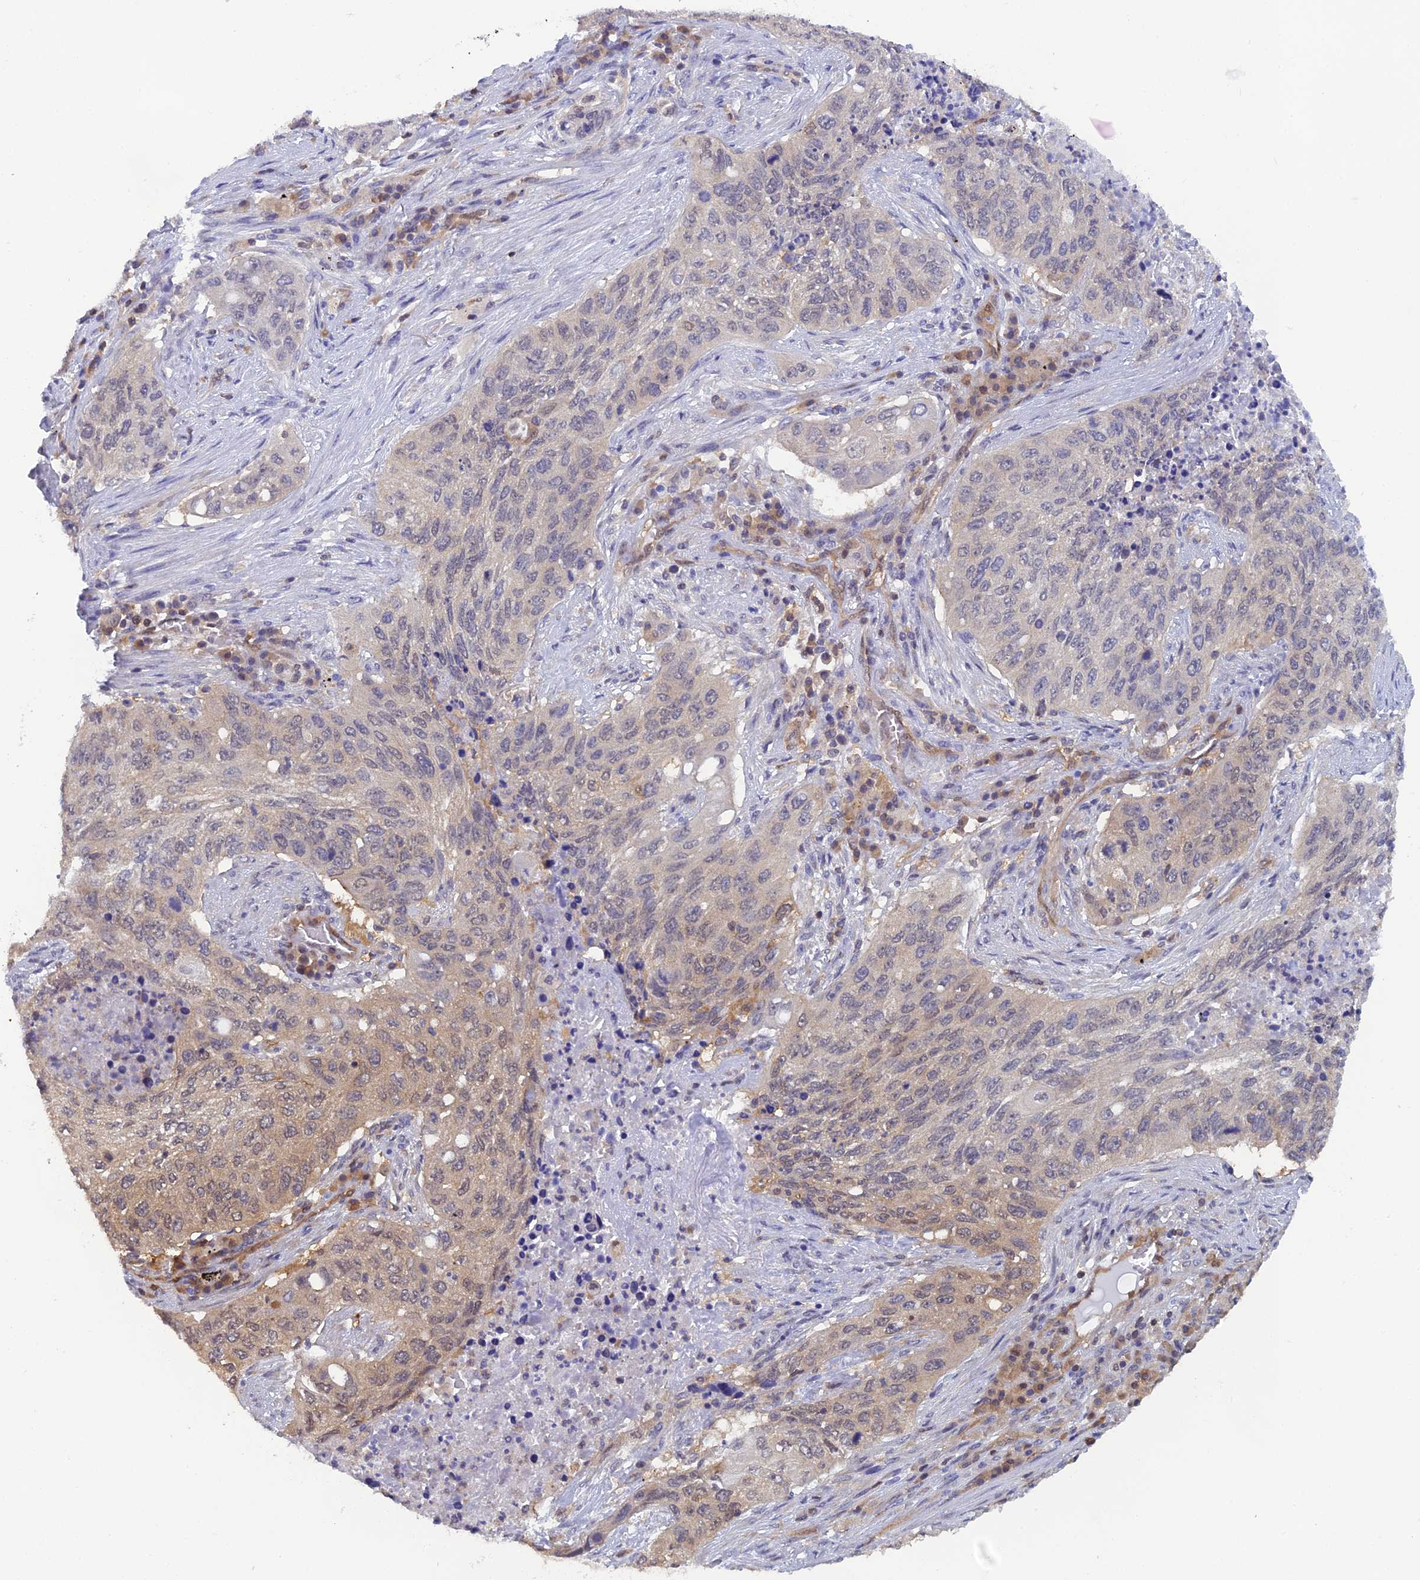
{"staining": {"intensity": "weak", "quantity": "<25%", "location": "cytoplasmic/membranous,nuclear"}, "tissue": "lung cancer", "cell_type": "Tumor cells", "image_type": "cancer", "snomed": [{"axis": "morphology", "description": "Squamous cell carcinoma, NOS"}, {"axis": "topography", "description": "Lung"}], "caption": "Immunohistochemistry (IHC) micrograph of lung cancer (squamous cell carcinoma) stained for a protein (brown), which displays no expression in tumor cells. (DAB immunohistochemistry visualized using brightfield microscopy, high magnification).", "gene": "HINT1", "patient": {"sex": "female", "age": 63}}